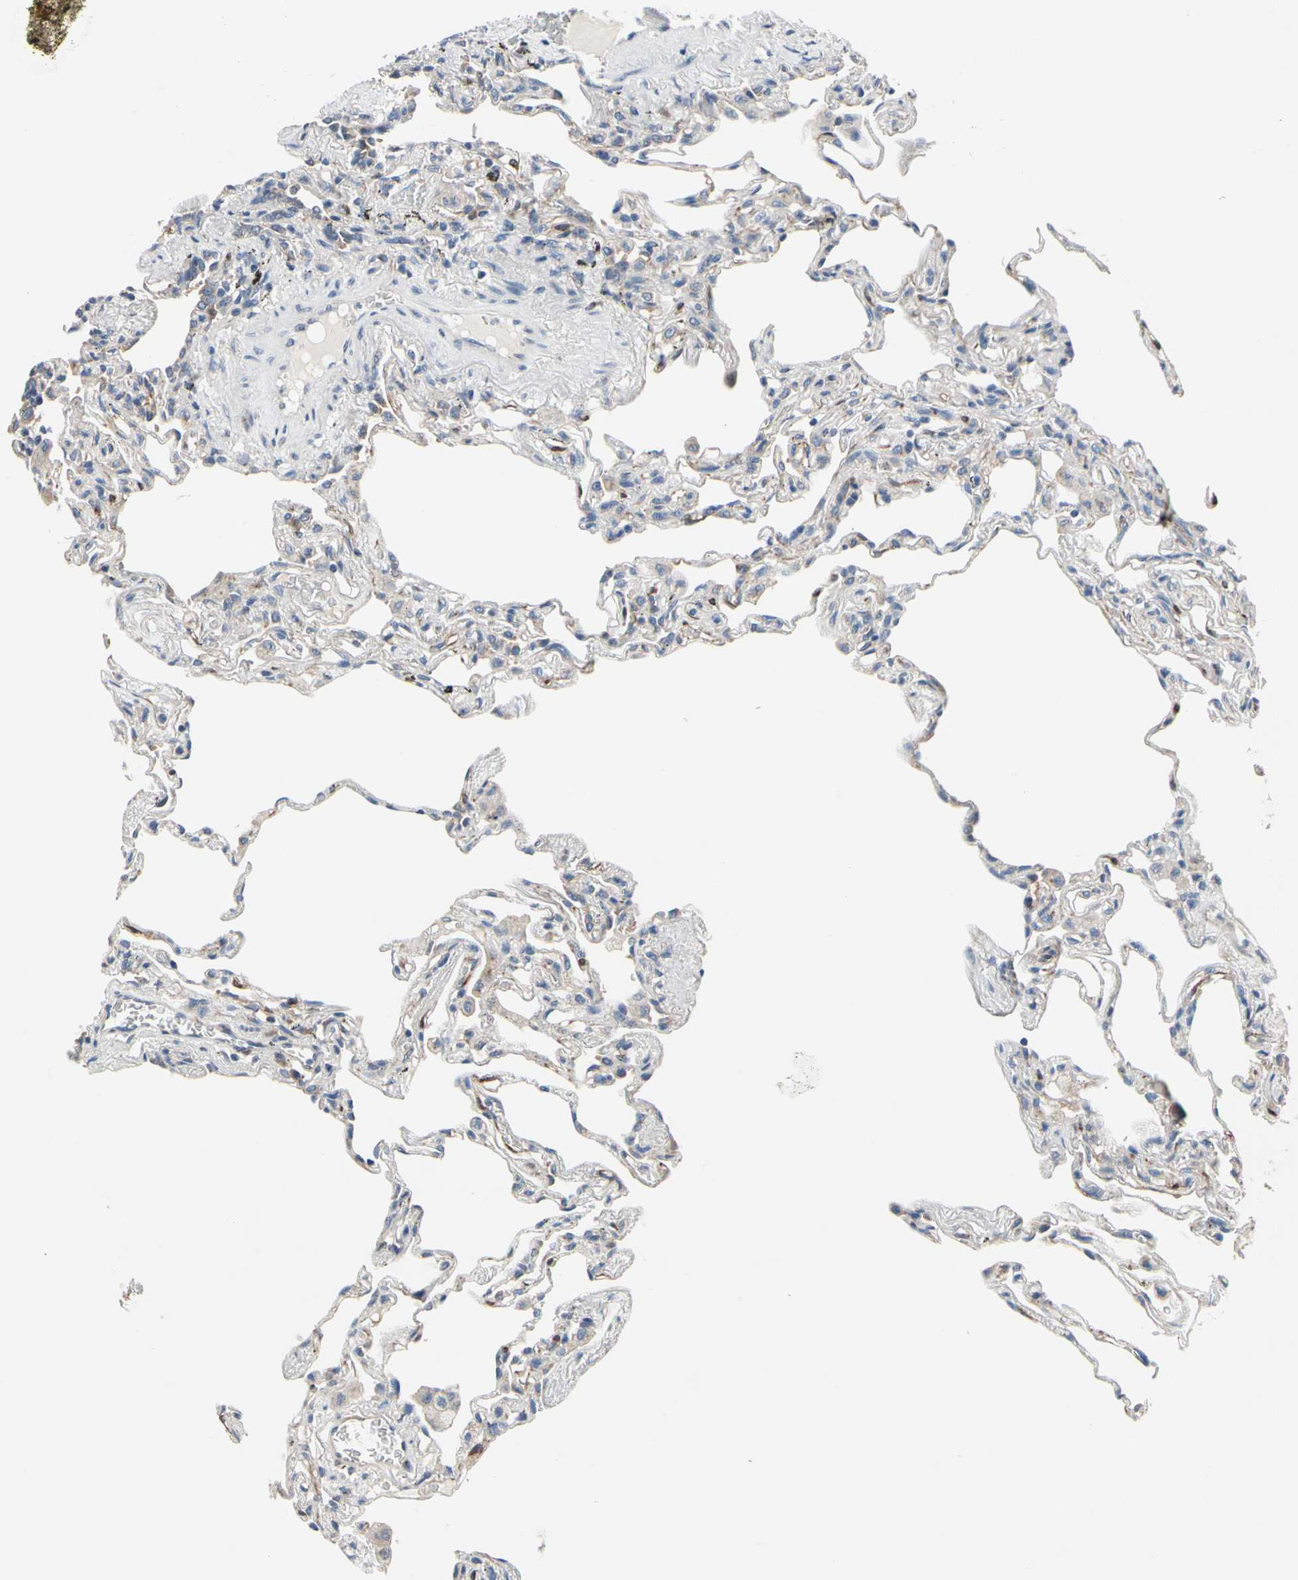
{"staining": {"intensity": "weak", "quantity": "<25%", "location": "cytoplasmic/membranous"}, "tissue": "lung", "cell_type": "Alveolar cells", "image_type": "normal", "snomed": [{"axis": "morphology", "description": "Normal tissue, NOS"}, {"axis": "morphology", "description": "Inflammation, NOS"}, {"axis": "topography", "description": "Lung"}], "caption": "The image displays no significant staining in alveolar cells of lung. Brightfield microscopy of IHC stained with DAB (brown) and hematoxylin (blue), captured at high magnification.", "gene": "PRKAR2B", "patient": {"sex": "male", "age": 69}}